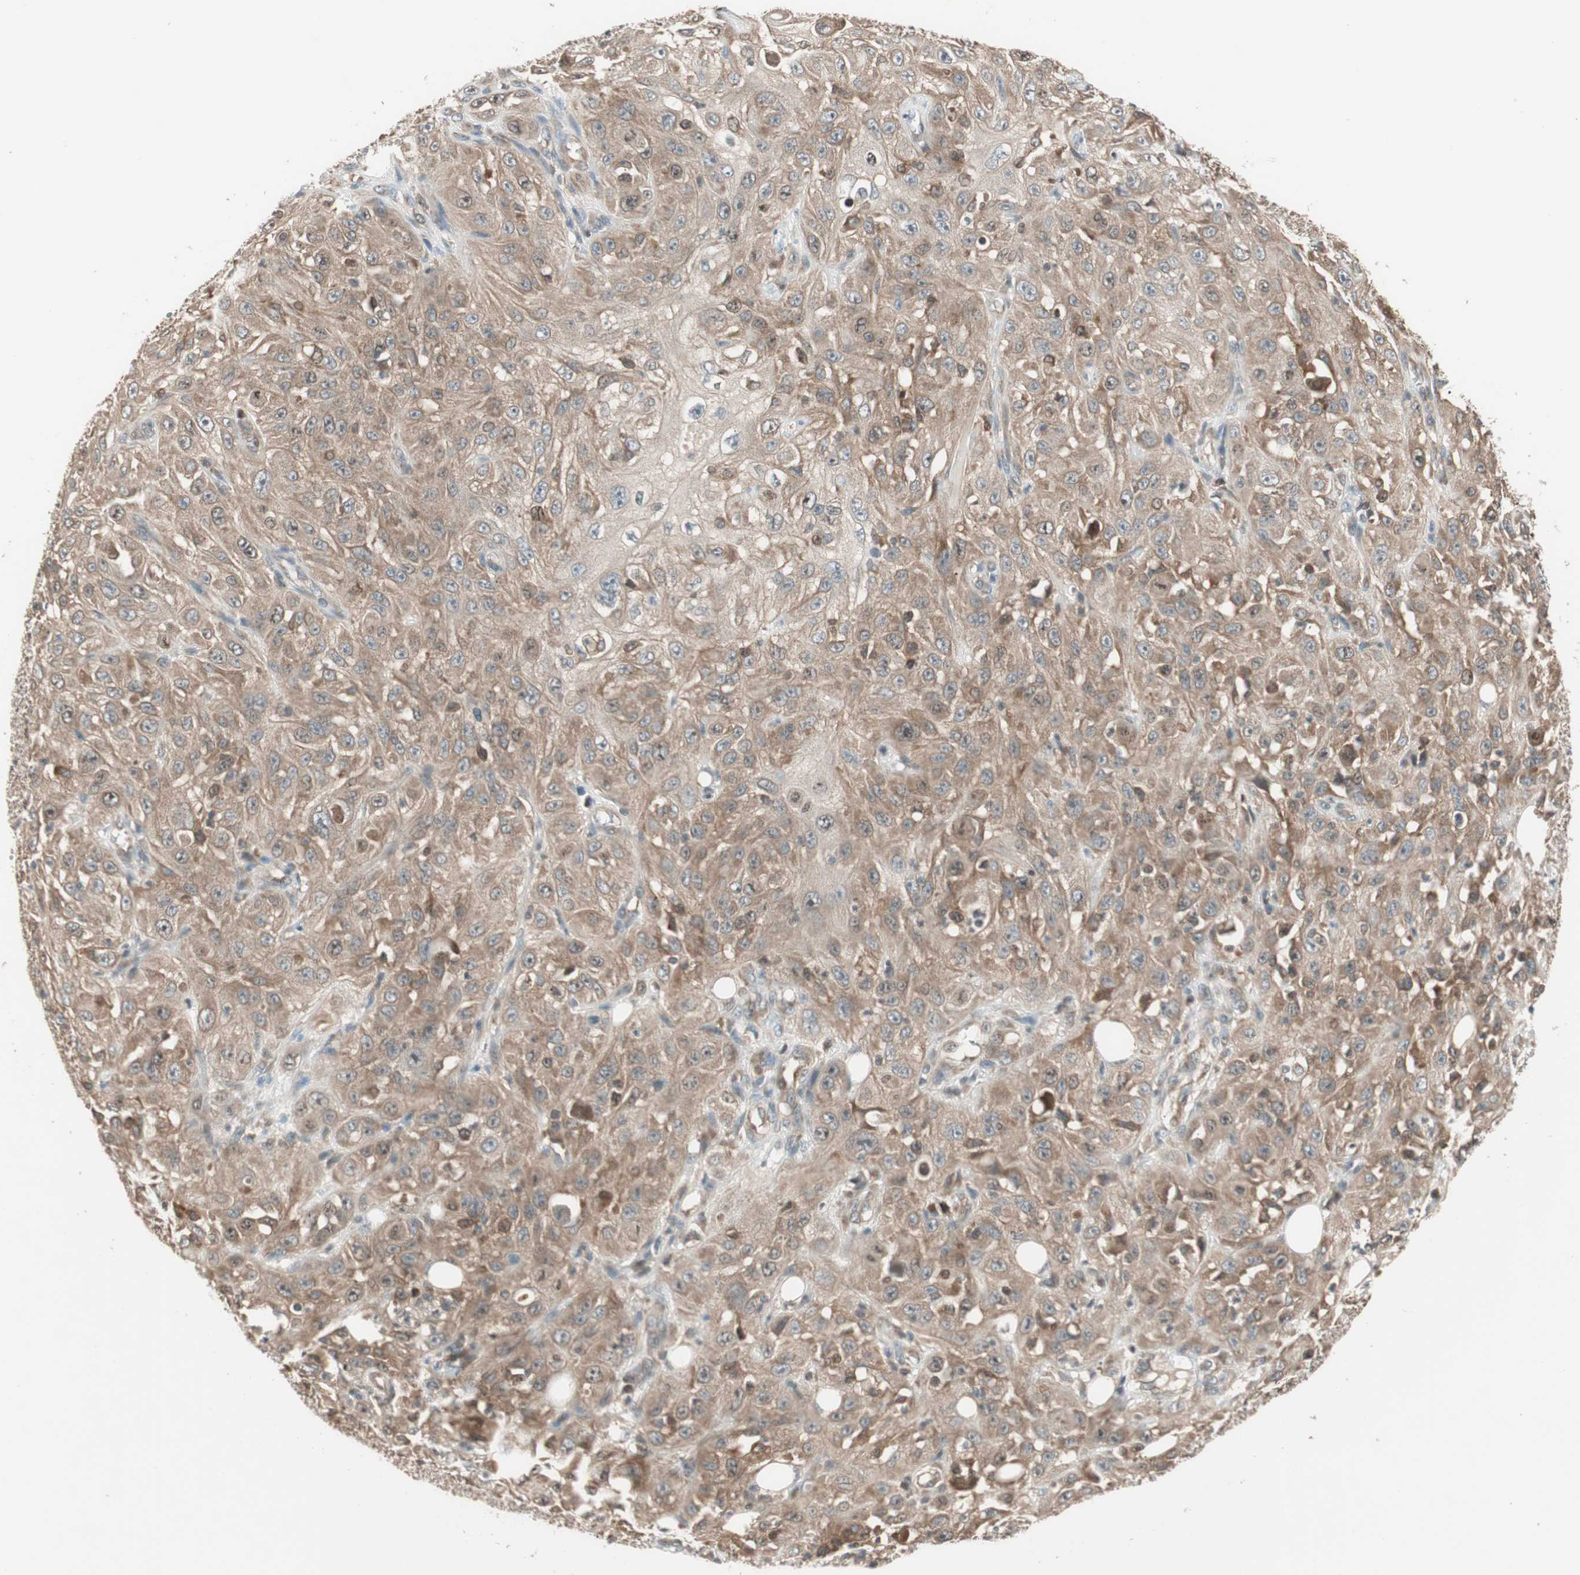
{"staining": {"intensity": "weak", "quantity": ">75%", "location": "cytoplasmic/membranous"}, "tissue": "skin cancer", "cell_type": "Tumor cells", "image_type": "cancer", "snomed": [{"axis": "morphology", "description": "Squamous cell carcinoma, NOS"}, {"axis": "morphology", "description": "Squamous cell carcinoma, metastatic, NOS"}, {"axis": "topography", "description": "Skin"}, {"axis": "topography", "description": "Lymph node"}], "caption": "A high-resolution photomicrograph shows IHC staining of squamous cell carcinoma (skin), which exhibits weak cytoplasmic/membranous staining in about >75% of tumor cells.", "gene": "ATP6AP2", "patient": {"sex": "male", "age": 75}}